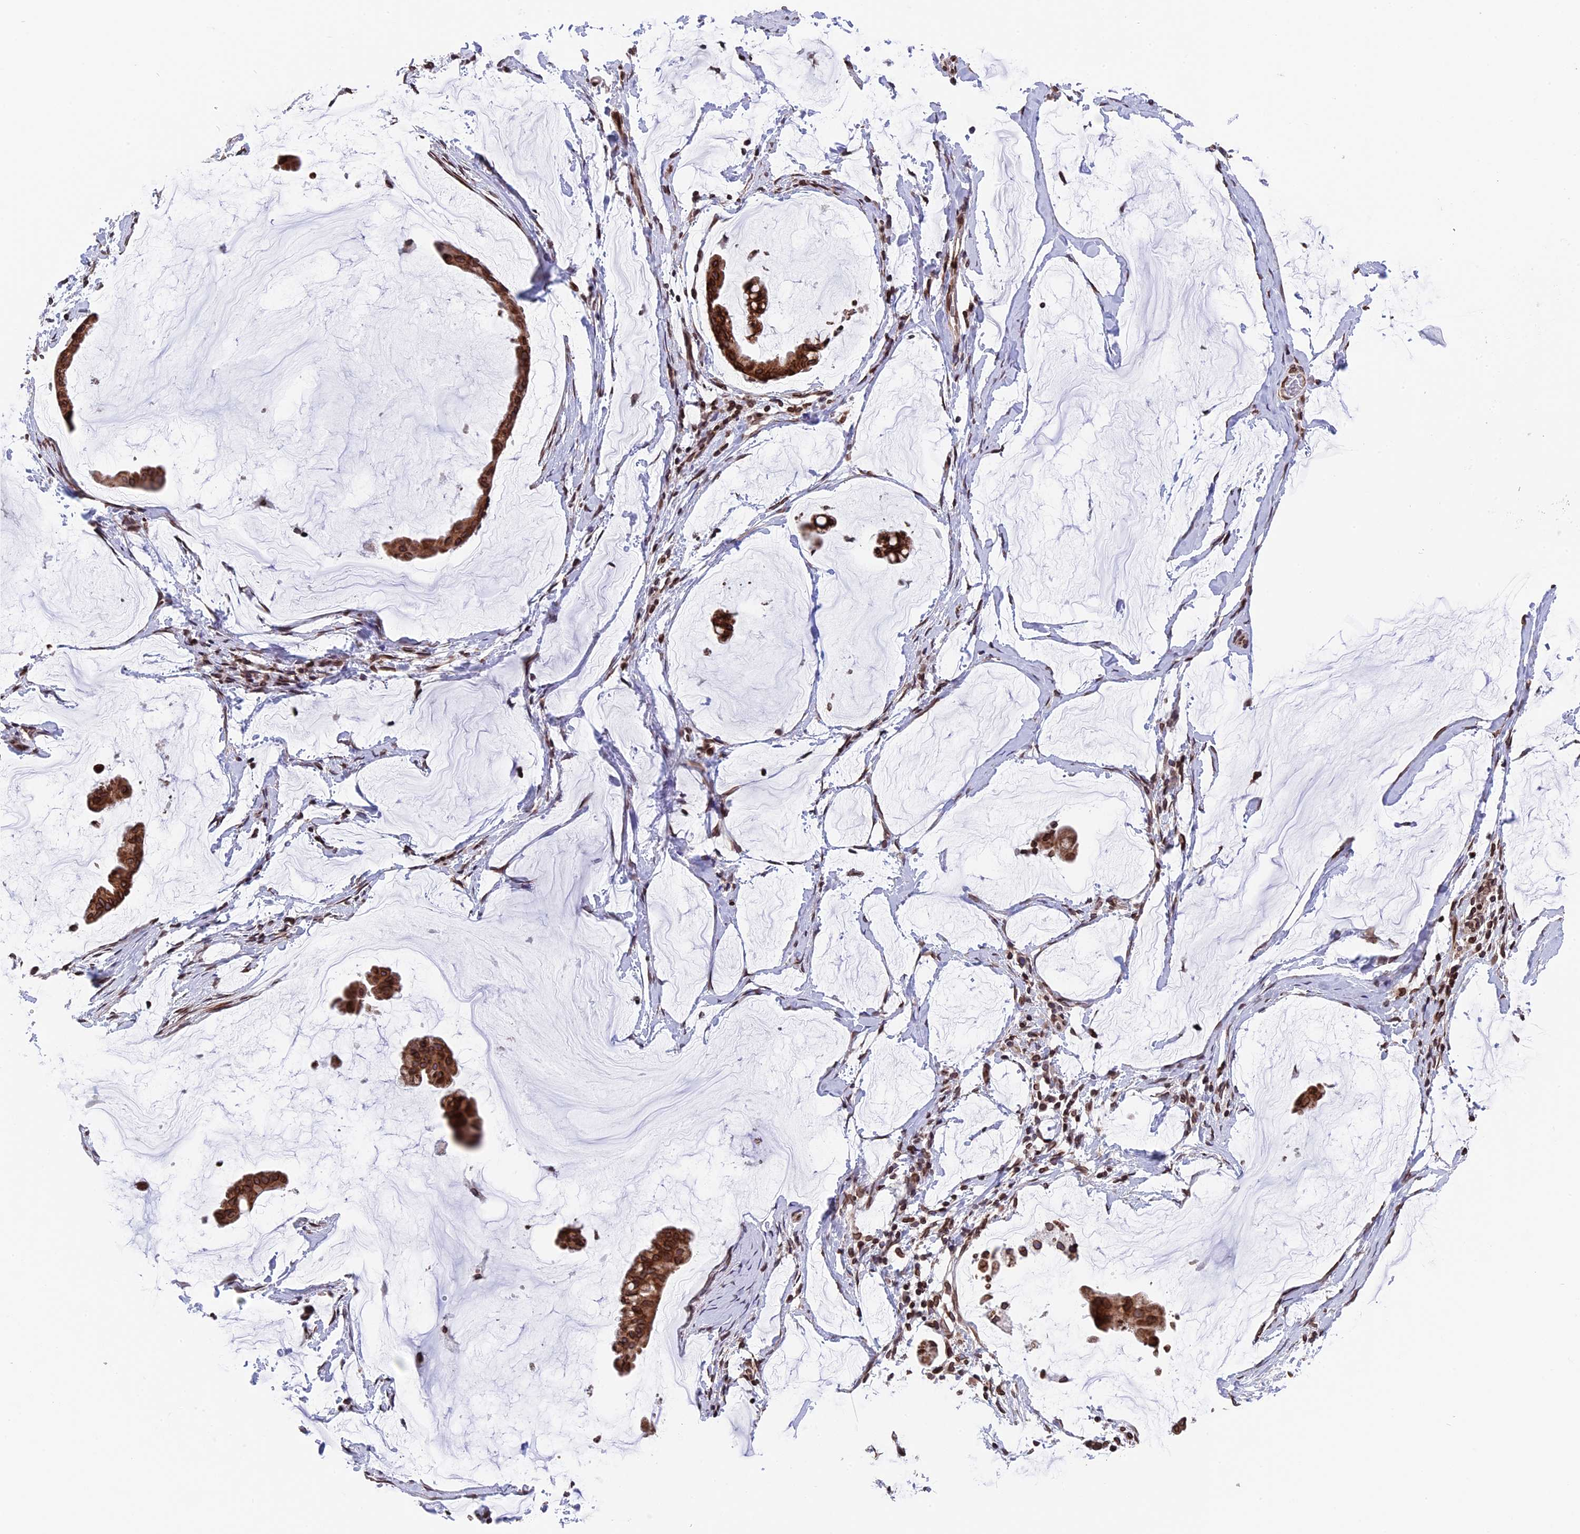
{"staining": {"intensity": "moderate", "quantity": ">75%", "location": "cytoplasmic/membranous,nuclear"}, "tissue": "ovarian cancer", "cell_type": "Tumor cells", "image_type": "cancer", "snomed": [{"axis": "morphology", "description": "Cystadenocarcinoma, mucinous, NOS"}, {"axis": "topography", "description": "Ovary"}], "caption": "Ovarian cancer (mucinous cystadenocarcinoma) stained with DAB (3,3'-diaminobenzidine) immunohistochemistry (IHC) reveals medium levels of moderate cytoplasmic/membranous and nuclear positivity in about >75% of tumor cells.", "gene": "PTCHD4", "patient": {"sex": "female", "age": 73}}